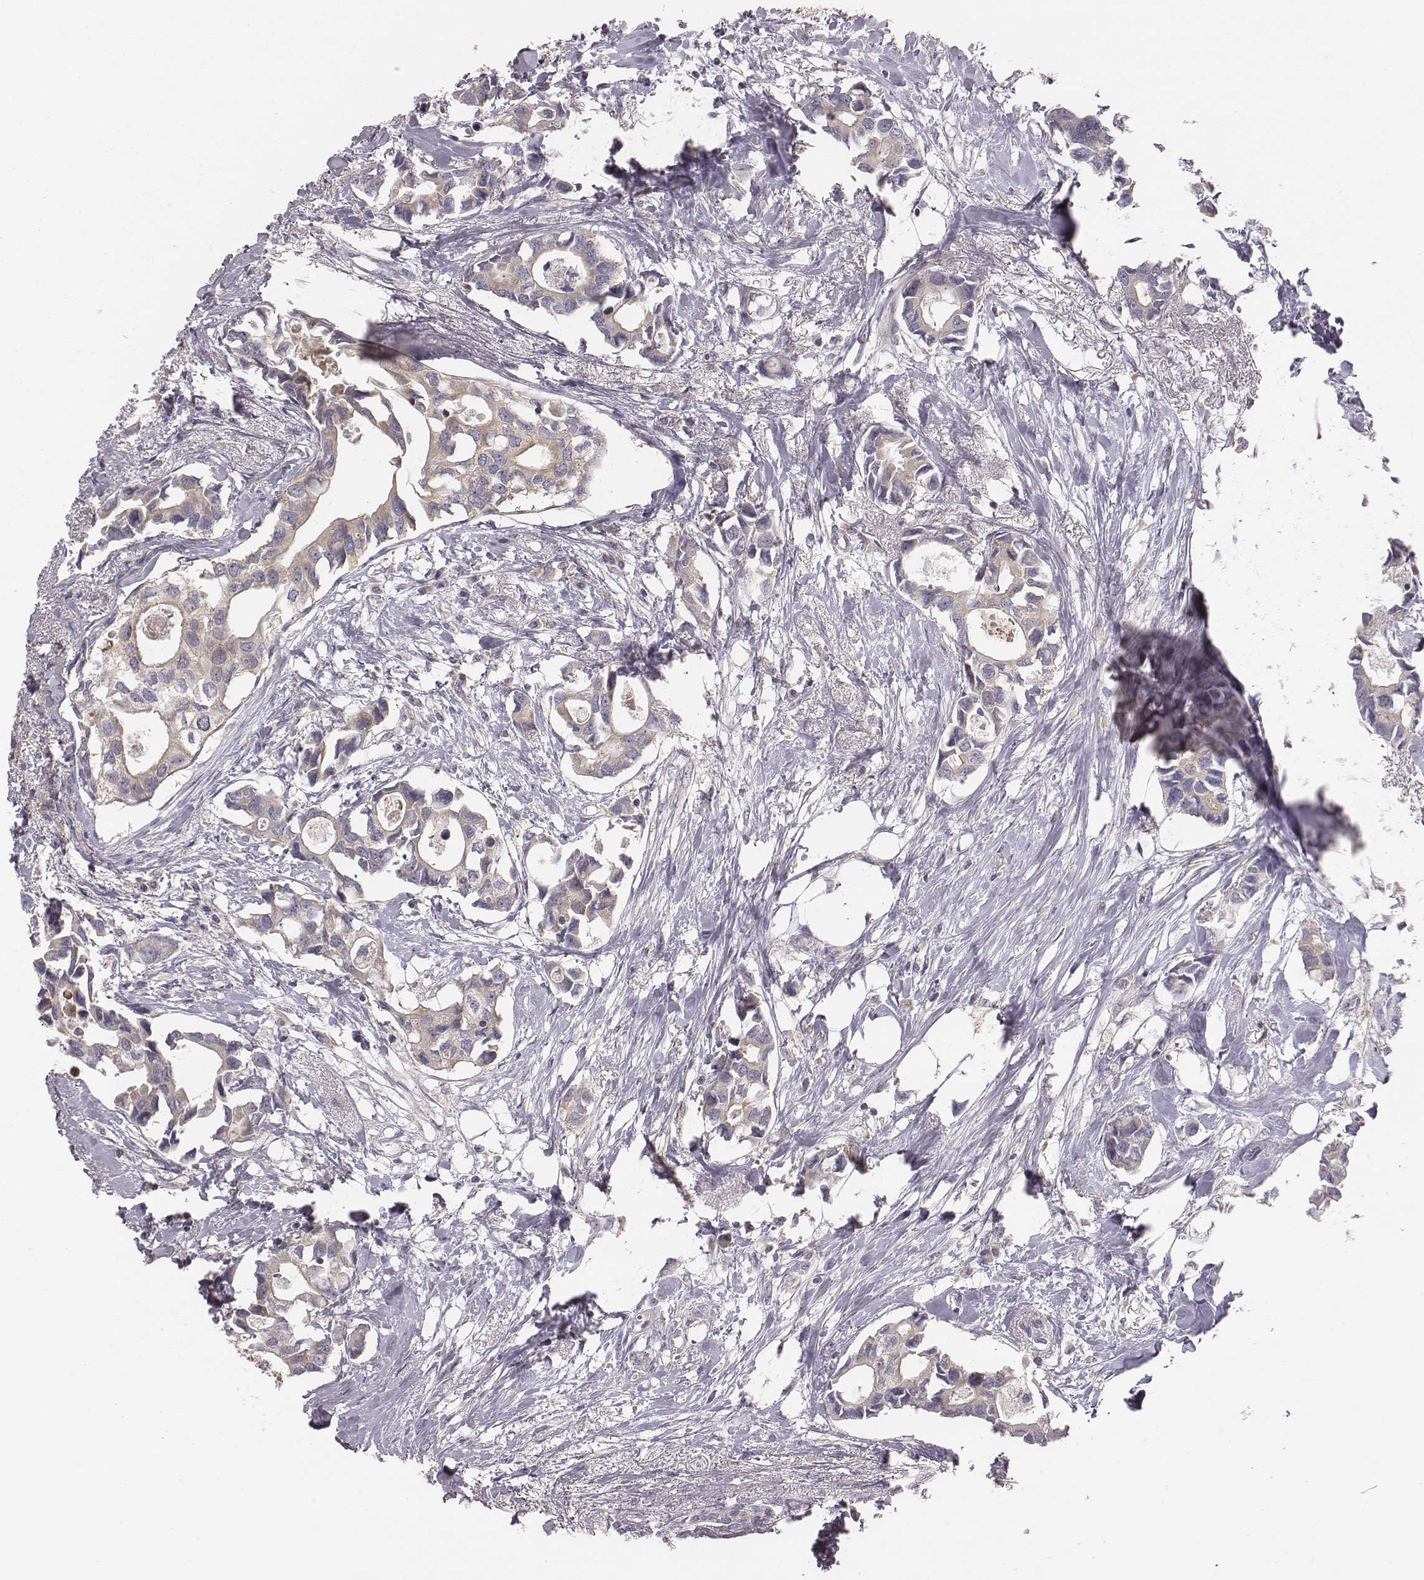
{"staining": {"intensity": "negative", "quantity": "none", "location": "none"}, "tissue": "breast cancer", "cell_type": "Tumor cells", "image_type": "cancer", "snomed": [{"axis": "morphology", "description": "Duct carcinoma"}, {"axis": "topography", "description": "Breast"}], "caption": "Tumor cells are negative for protein expression in human breast invasive ductal carcinoma.", "gene": "CAD", "patient": {"sex": "female", "age": 83}}